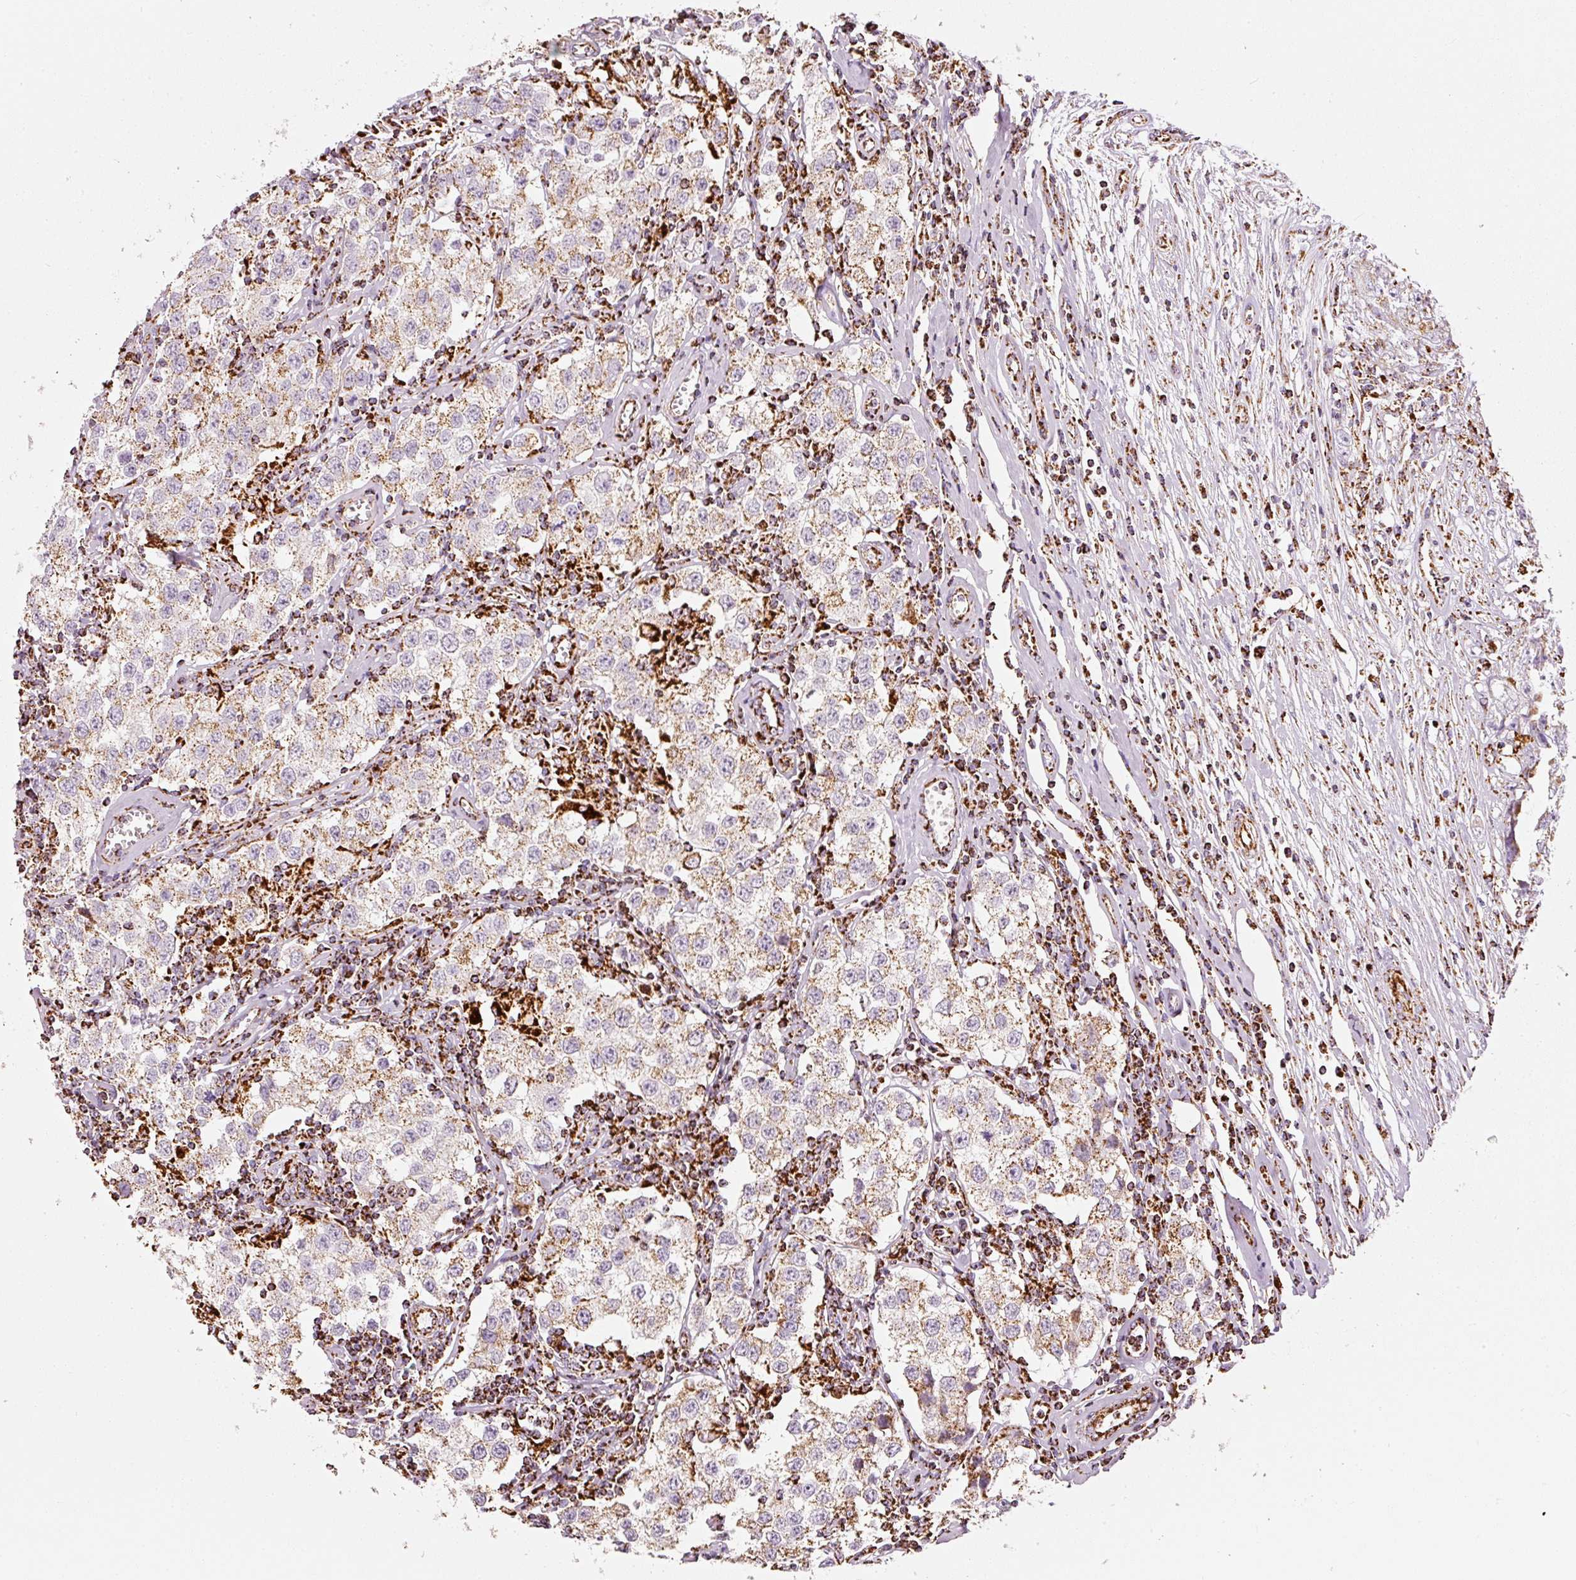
{"staining": {"intensity": "moderate", "quantity": ">75%", "location": "cytoplasmic/membranous"}, "tissue": "testis cancer", "cell_type": "Tumor cells", "image_type": "cancer", "snomed": [{"axis": "morphology", "description": "Seminoma, NOS"}, {"axis": "morphology", "description": "Carcinoma, Embryonal, NOS"}, {"axis": "topography", "description": "Testis"}], "caption": "Immunohistochemistry micrograph of neoplastic tissue: testis cancer (seminoma) stained using immunohistochemistry (IHC) reveals medium levels of moderate protein expression localized specifically in the cytoplasmic/membranous of tumor cells, appearing as a cytoplasmic/membranous brown color.", "gene": "MT-CO2", "patient": {"sex": "male", "age": 43}}